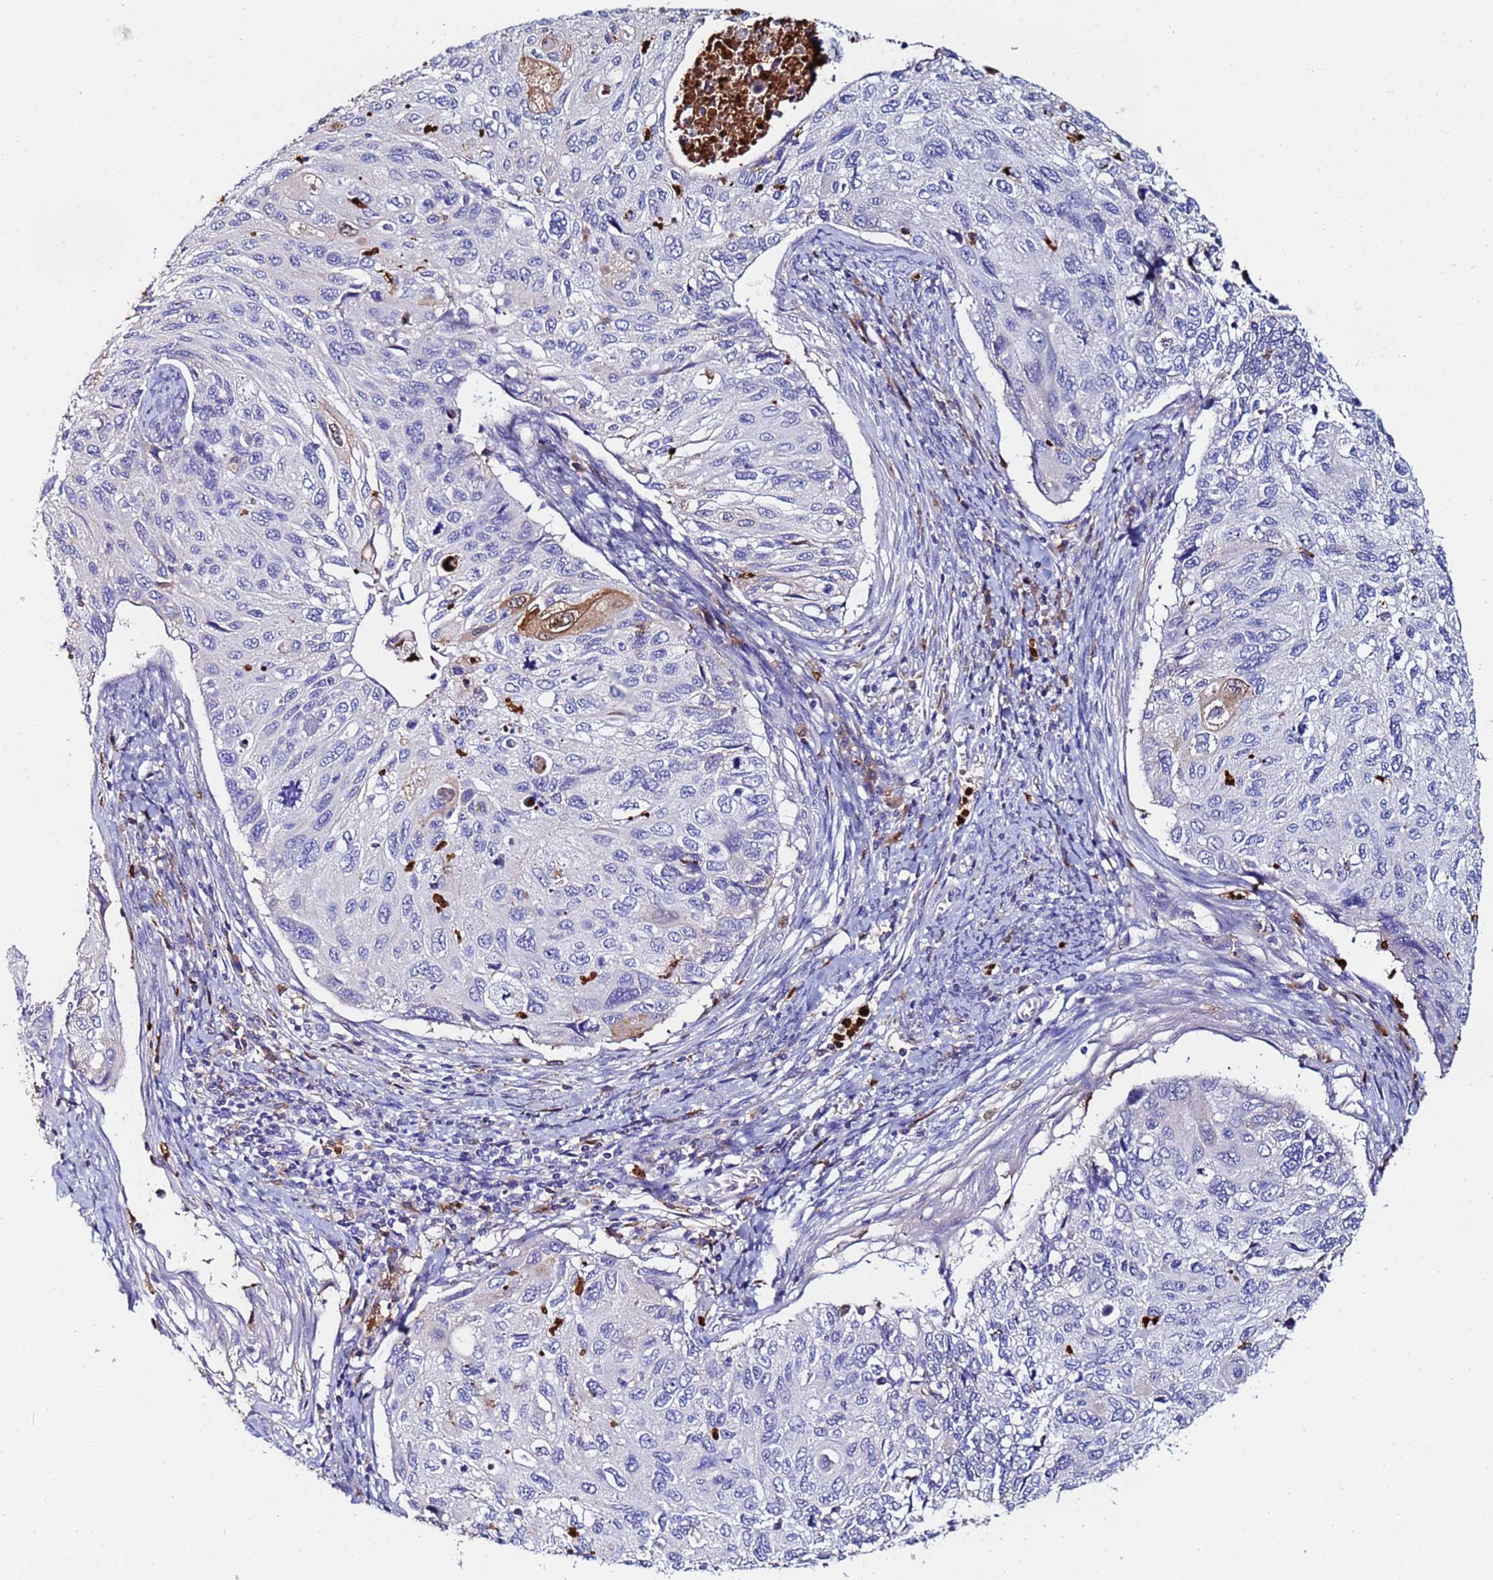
{"staining": {"intensity": "moderate", "quantity": "<25%", "location": "nuclear"}, "tissue": "cervical cancer", "cell_type": "Tumor cells", "image_type": "cancer", "snomed": [{"axis": "morphology", "description": "Squamous cell carcinoma, NOS"}, {"axis": "topography", "description": "Cervix"}], "caption": "DAB (3,3'-diaminobenzidine) immunohistochemical staining of squamous cell carcinoma (cervical) demonstrates moderate nuclear protein staining in about <25% of tumor cells.", "gene": "TUBAL3", "patient": {"sex": "female", "age": 70}}